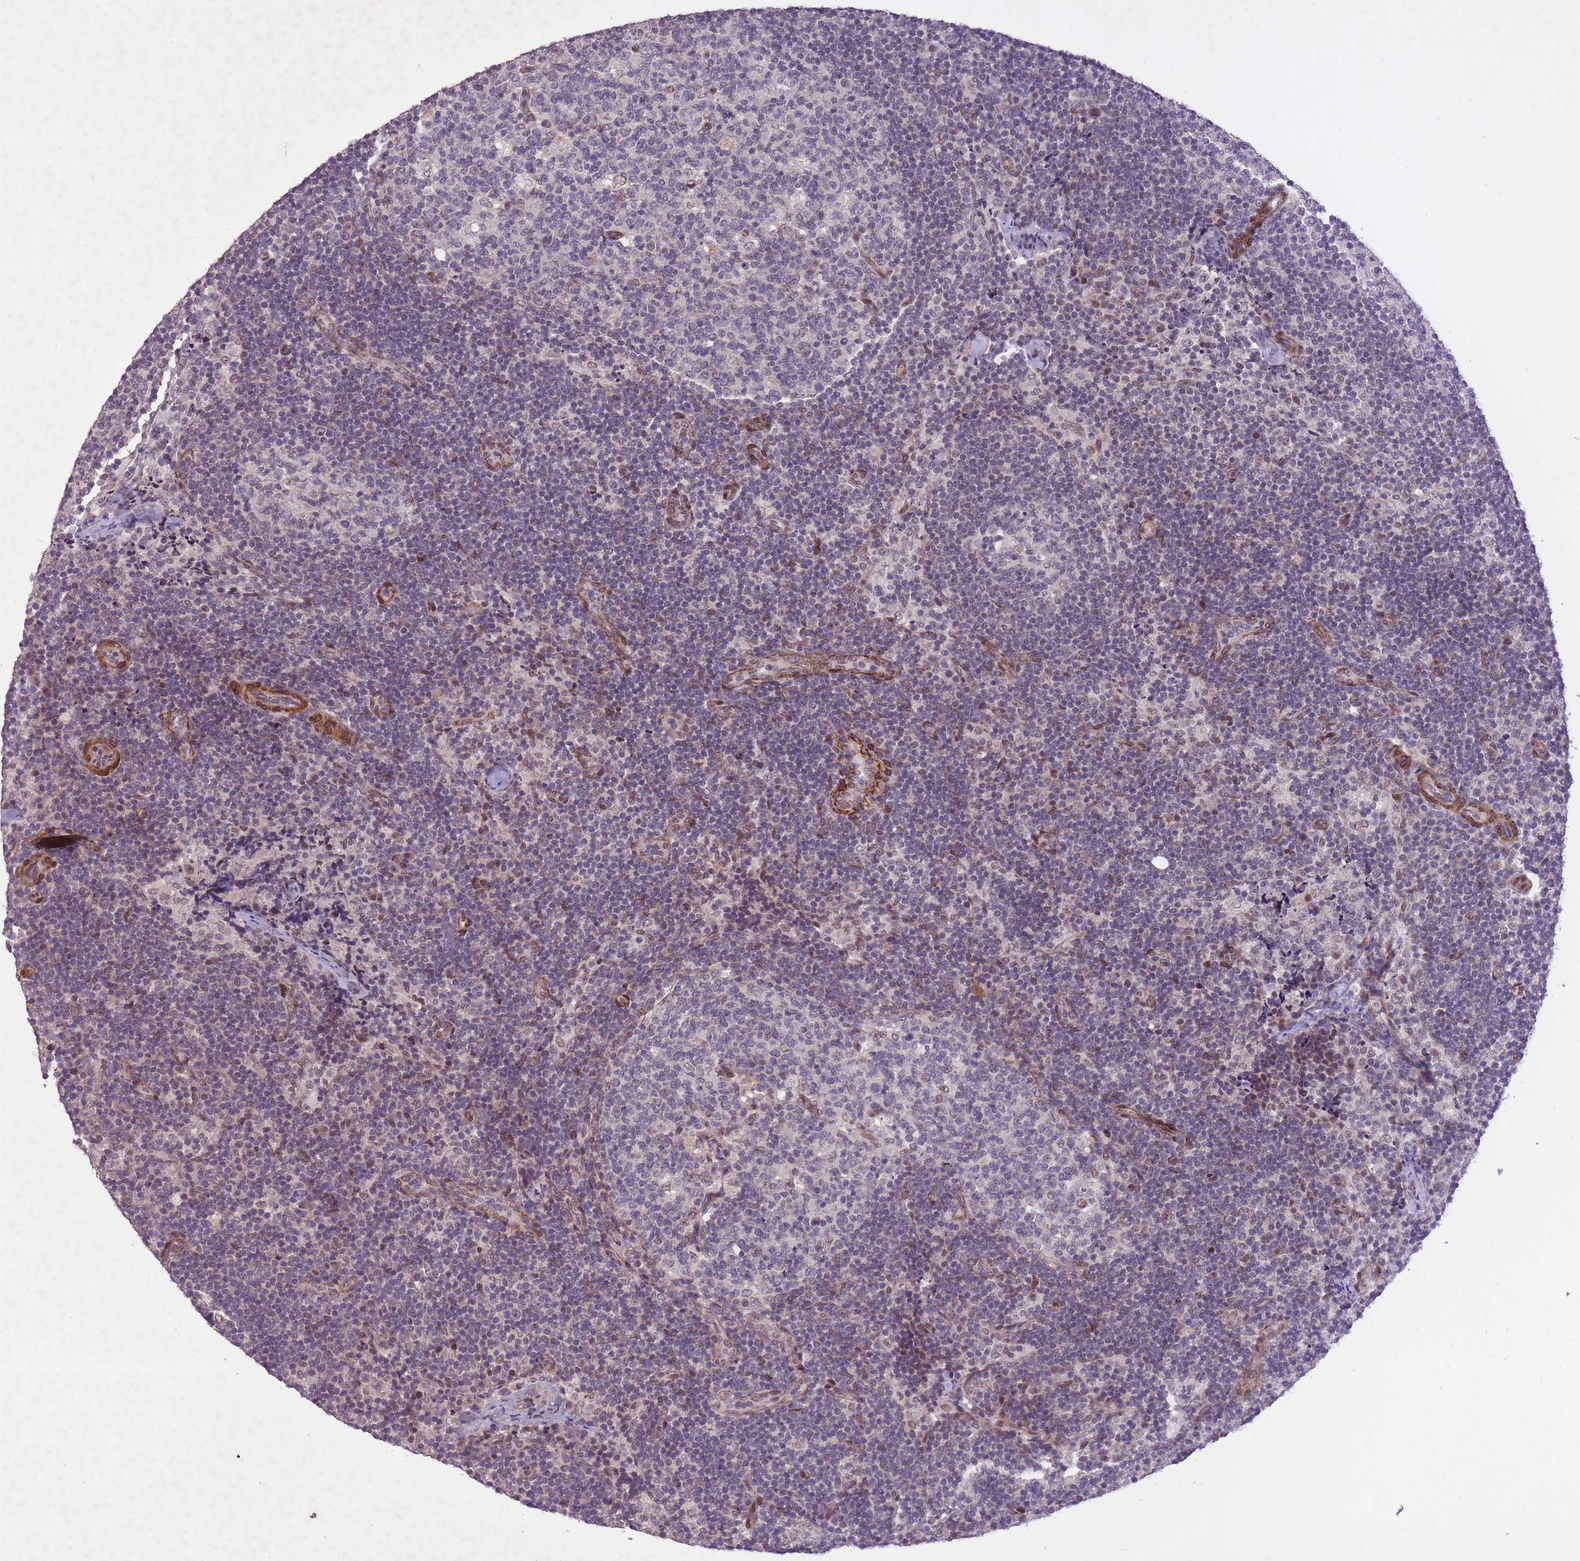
{"staining": {"intensity": "negative", "quantity": "none", "location": "none"}, "tissue": "lymph node", "cell_type": "Germinal center cells", "image_type": "normal", "snomed": [{"axis": "morphology", "description": "Normal tissue, NOS"}, {"axis": "topography", "description": "Lymph node"}], "caption": "Unremarkable lymph node was stained to show a protein in brown. There is no significant positivity in germinal center cells. The staining was performed using DAB to visualize the protein expression in brown, while the nuclei were stained in blue with hematoxylin (Magnification: 20x).", "gene": "CBX6", "patient": {"sex": "female", "age": 31}}